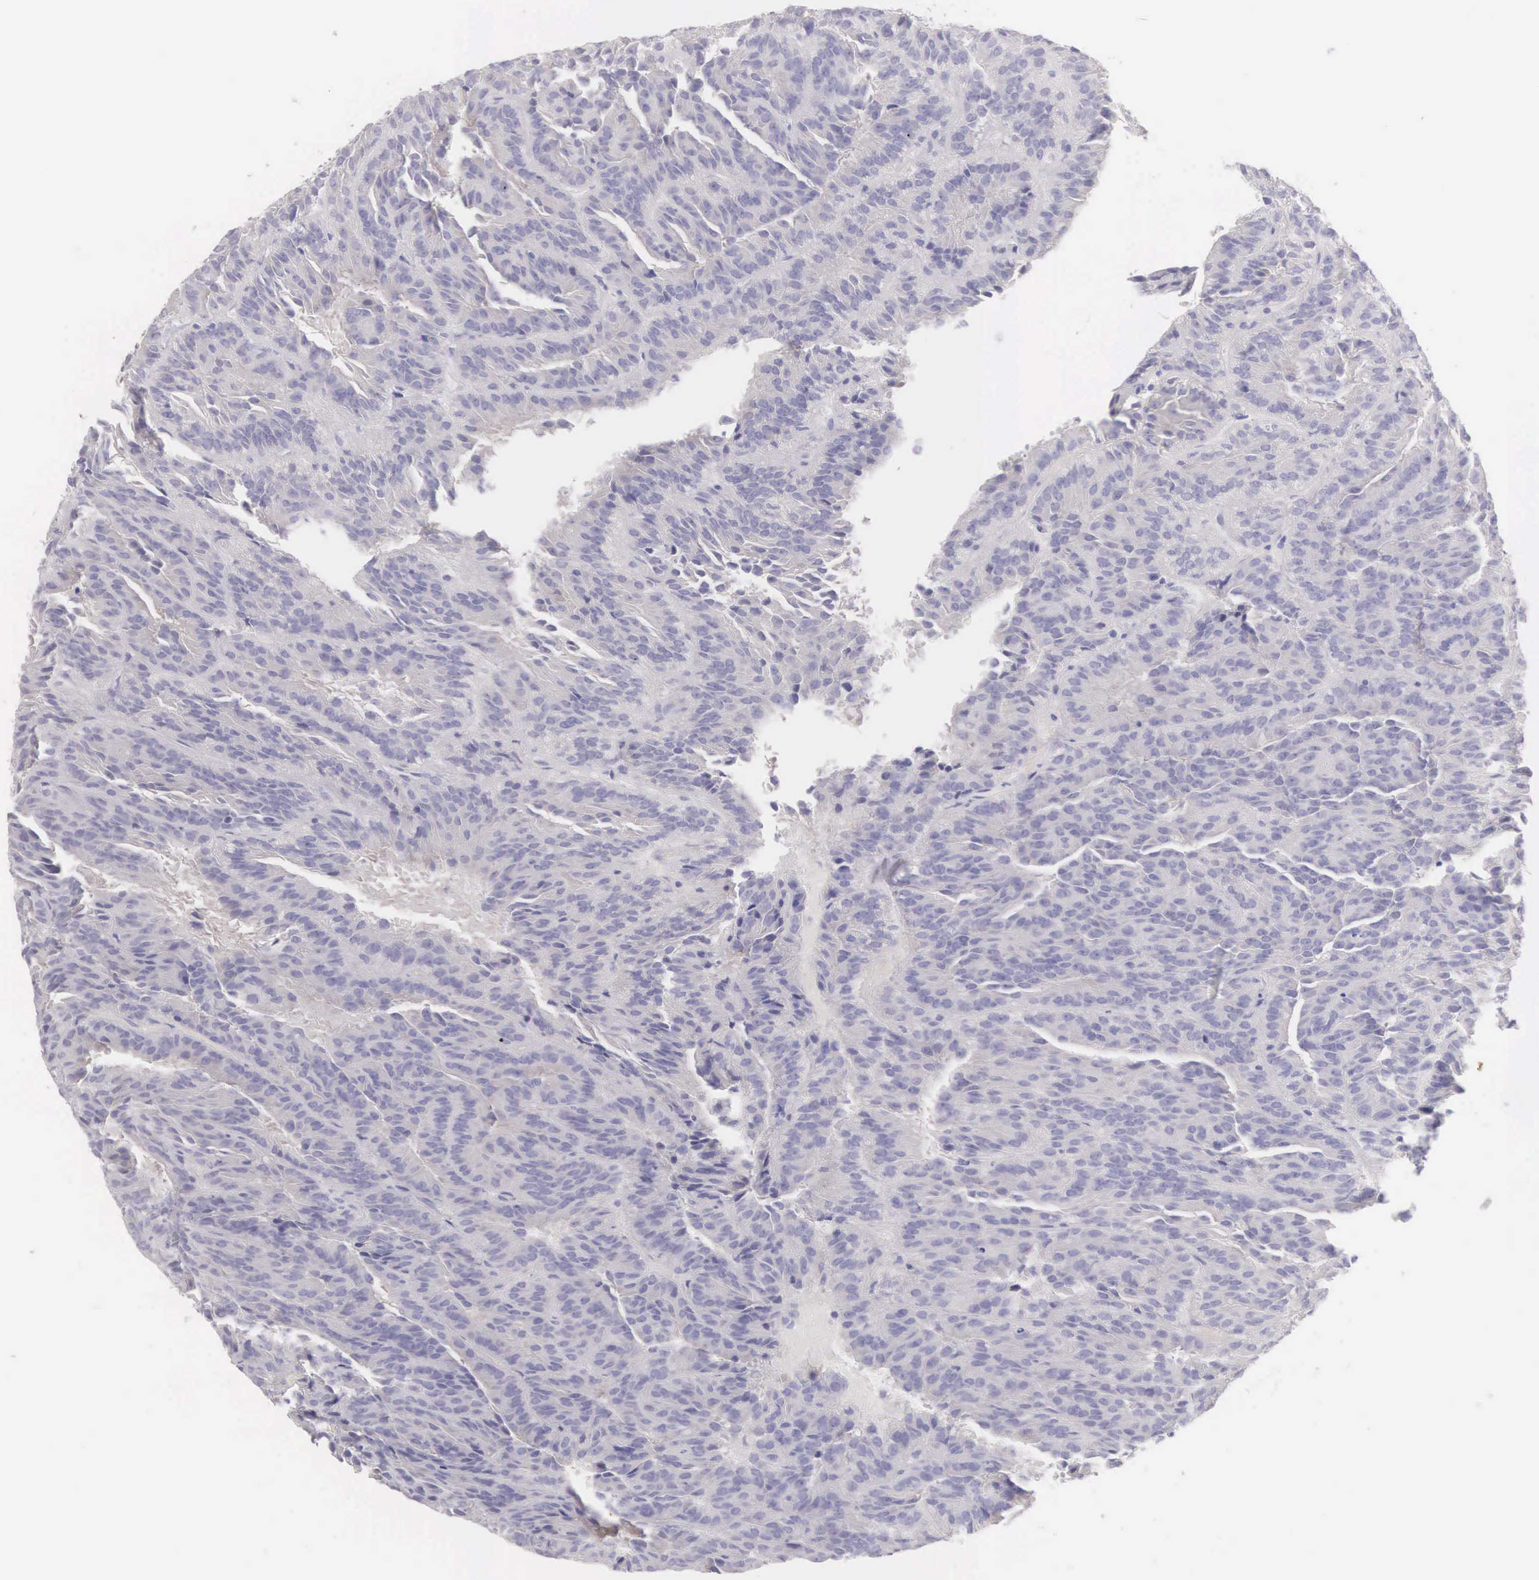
{"staining": {"intensity": "weak", "quantity": "<25%", "location": "cytoplasmic/membranous"}, "tissue": "renal cancer", "cell_type": "Tumor cells", "image_type": "cancer", "snomed": [{"axis": "morphology", "description": "Adenocarcinoma, NOS"}, {"axis": "topography", "description": "Kidney"}], "caption": "There is no significant staining in tumor cells of renal adenocarcinoma.", "gene": "ARFGAP3", "patient": {"sex": "male", "age": 46}}